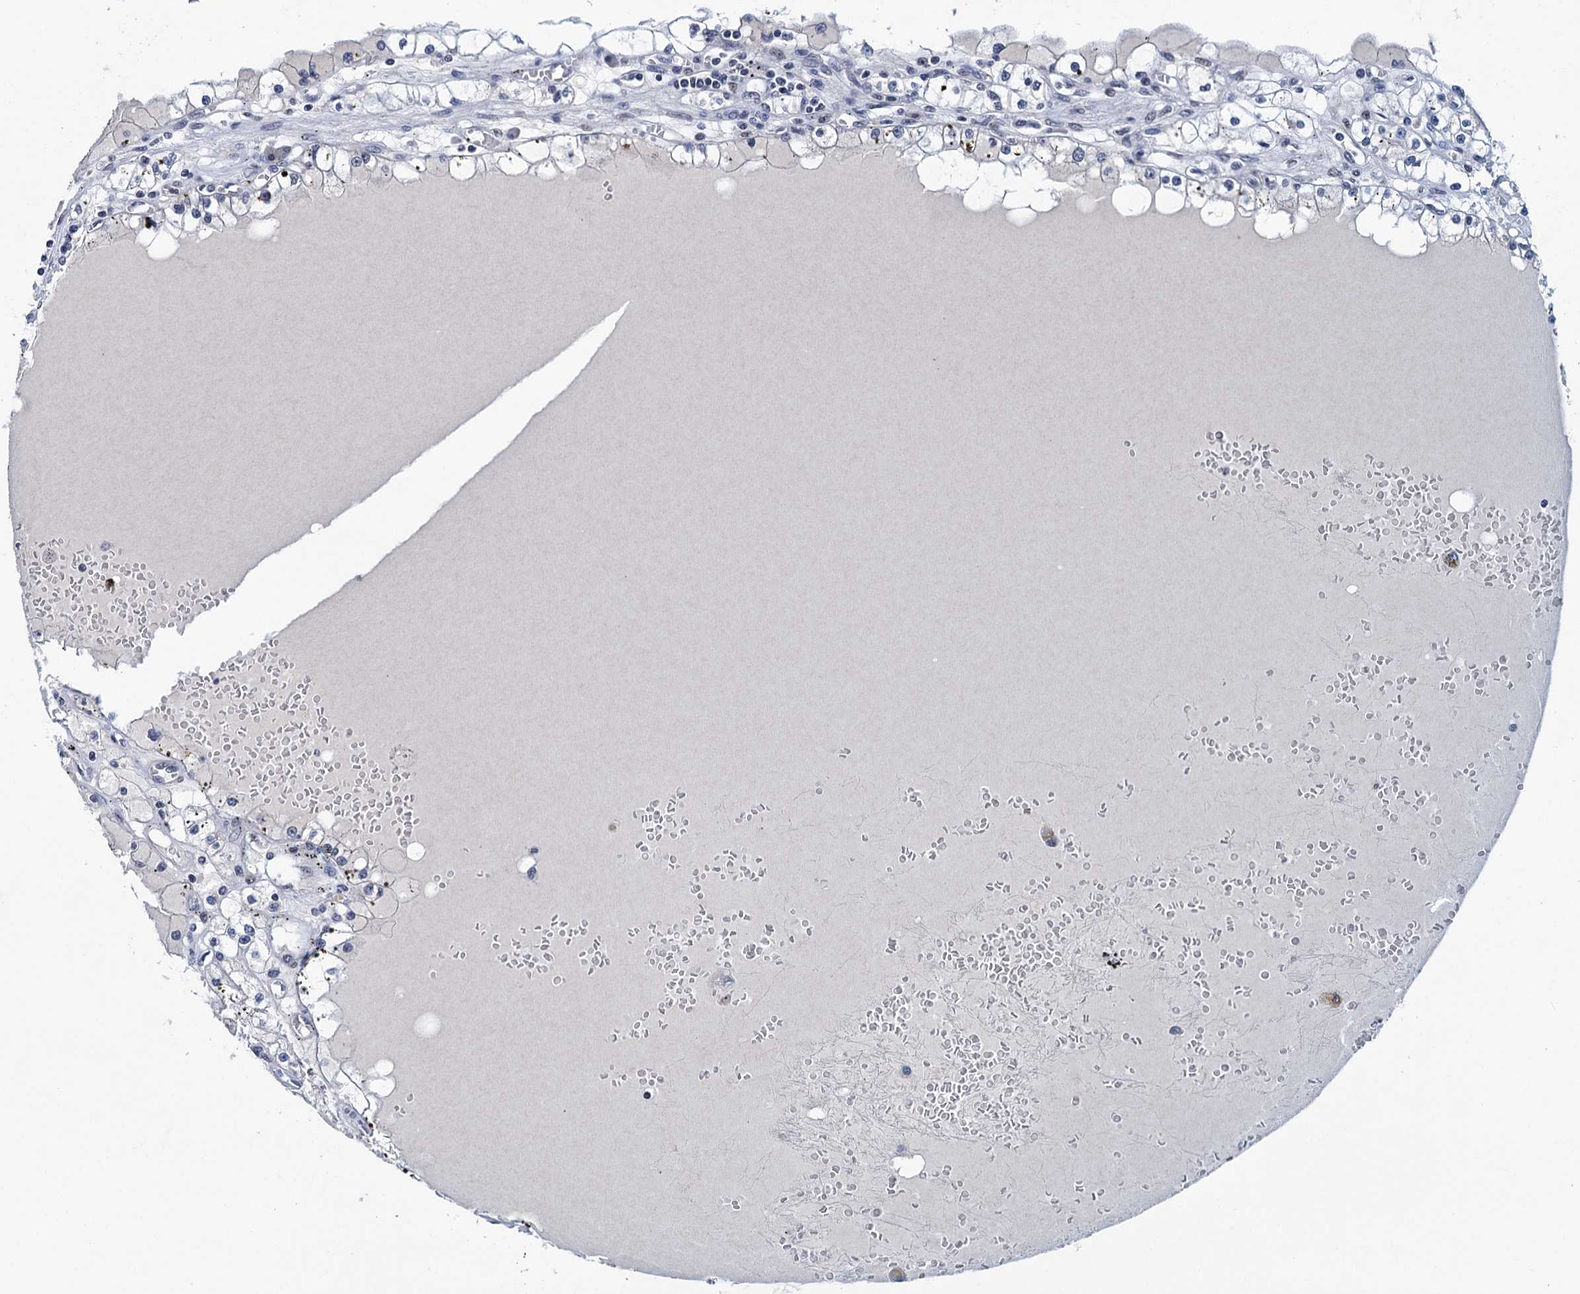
{"staining": {"intensity": "negative", "quantity": "none", "location": "none"}, "tissue": "renal cancer", "cell_type": "Tumor cells", "image_type": "cancer", "snomed": [{"axis": "morphology", "description": "Adenocarcinoma, NOS"}, {"axis": "topography", "description": "Kidney"}], "caption": "Tumor cells are negative for brown protein staining in renal cancer. (DAB immunohistochemistry (IHC), high magnification).", "gene": "FNBP4", "patient": {"sex": "male", "age": 56}}